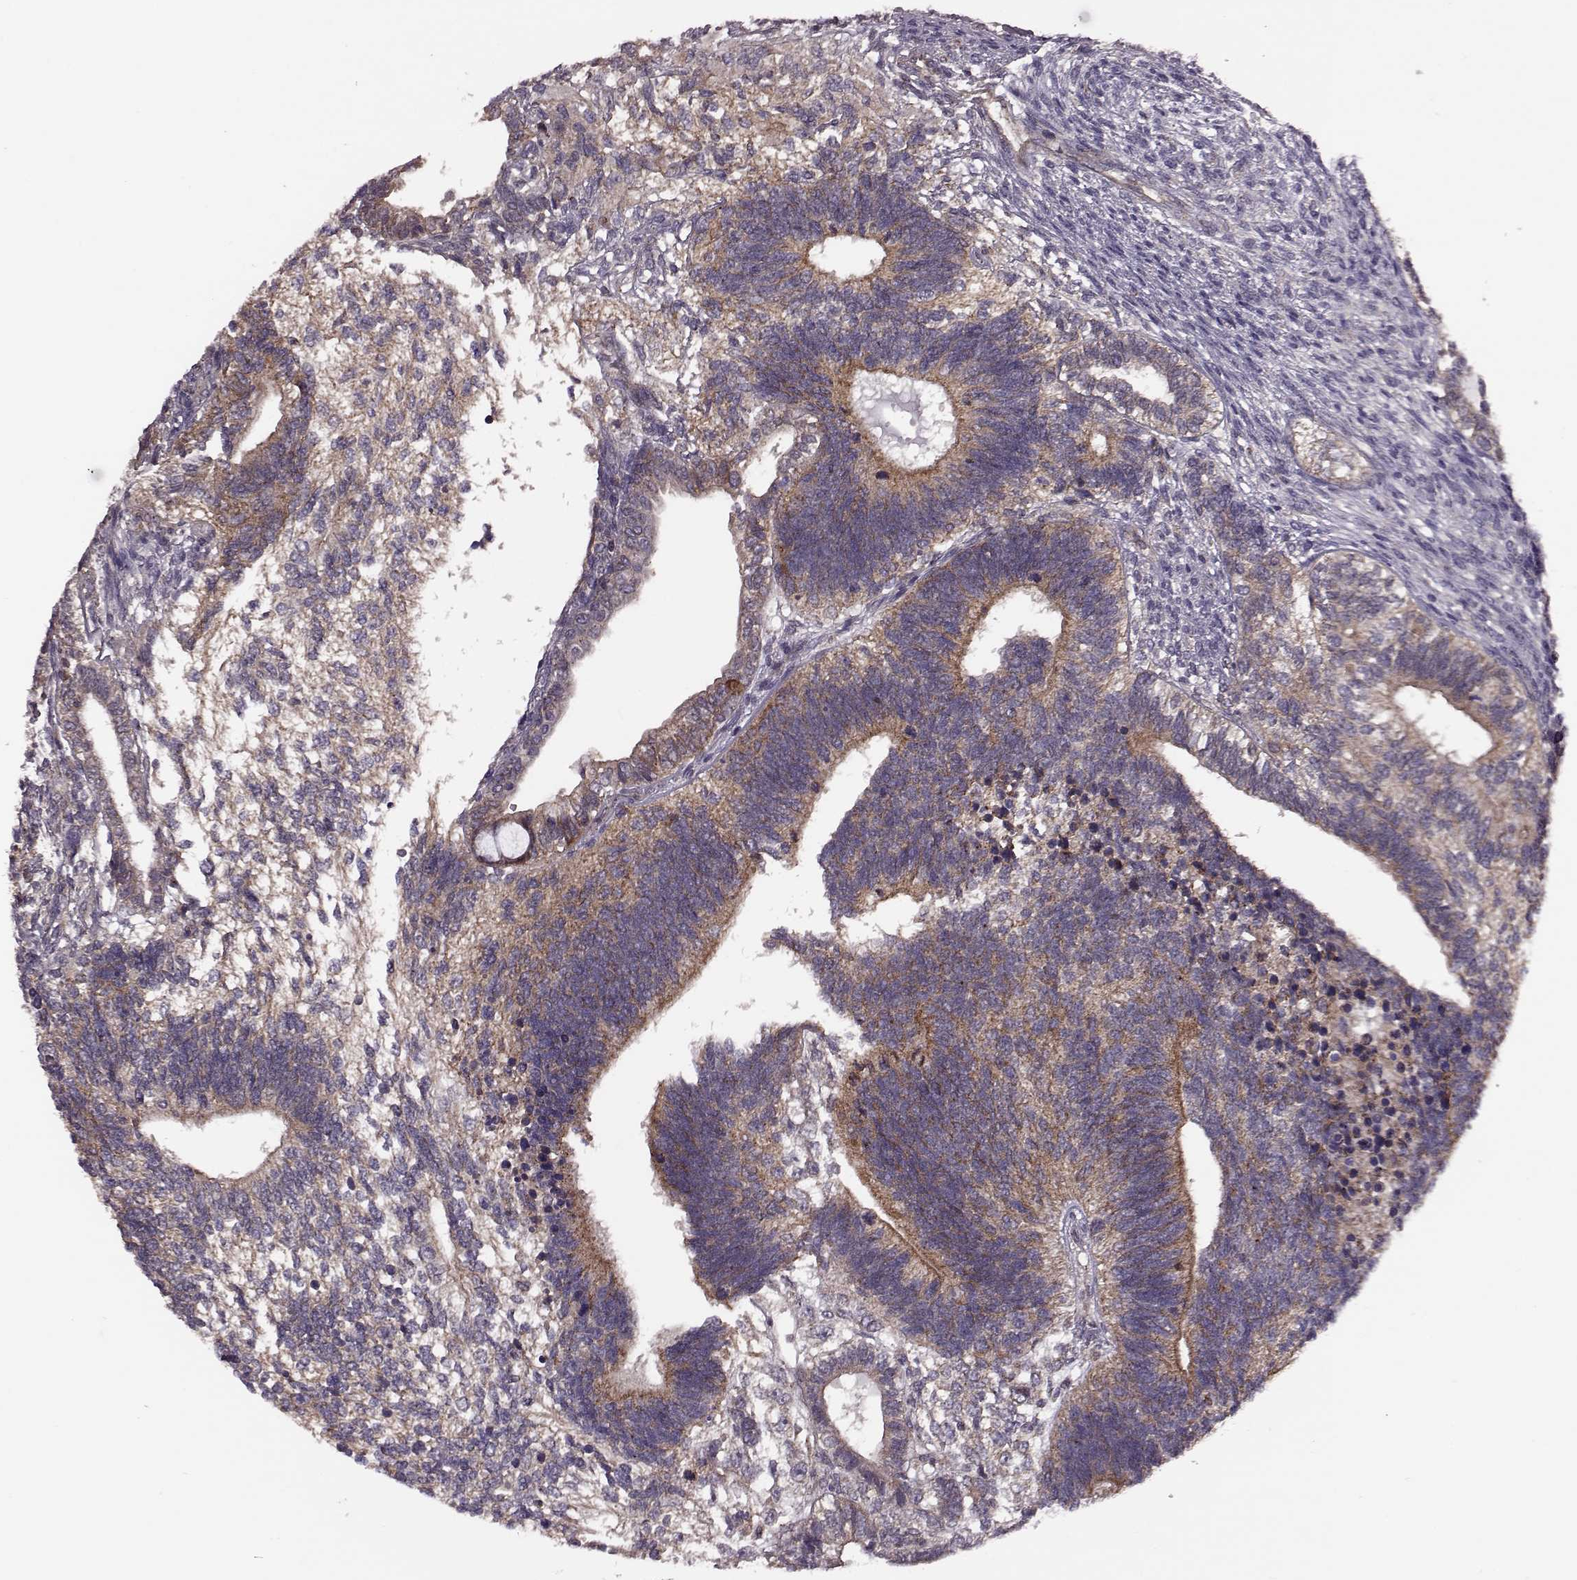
{"staining": {"intensity": "strong", "quantity": "25%-75%", "location": "cytoplasmic/membranous"}, "tissue": "testis cancer", "cell_type": "Tumor cells", "image_type": "cancer", "snomed": [{"axis": "morphology", "description": "Seminoma, NOS"}, {"axis": "morphology", "description": "Carcinoma, Embryonal, NOS"}, {"axis": "topography", "description": "Testis"}], "caption": "A histopathology image of testis cancer stained for a protein shows strong cytoplasmic/membranous brown staining in tumor cells.", "gene": "FNIP2", "patient": {"sex": "male", "age": 41}}